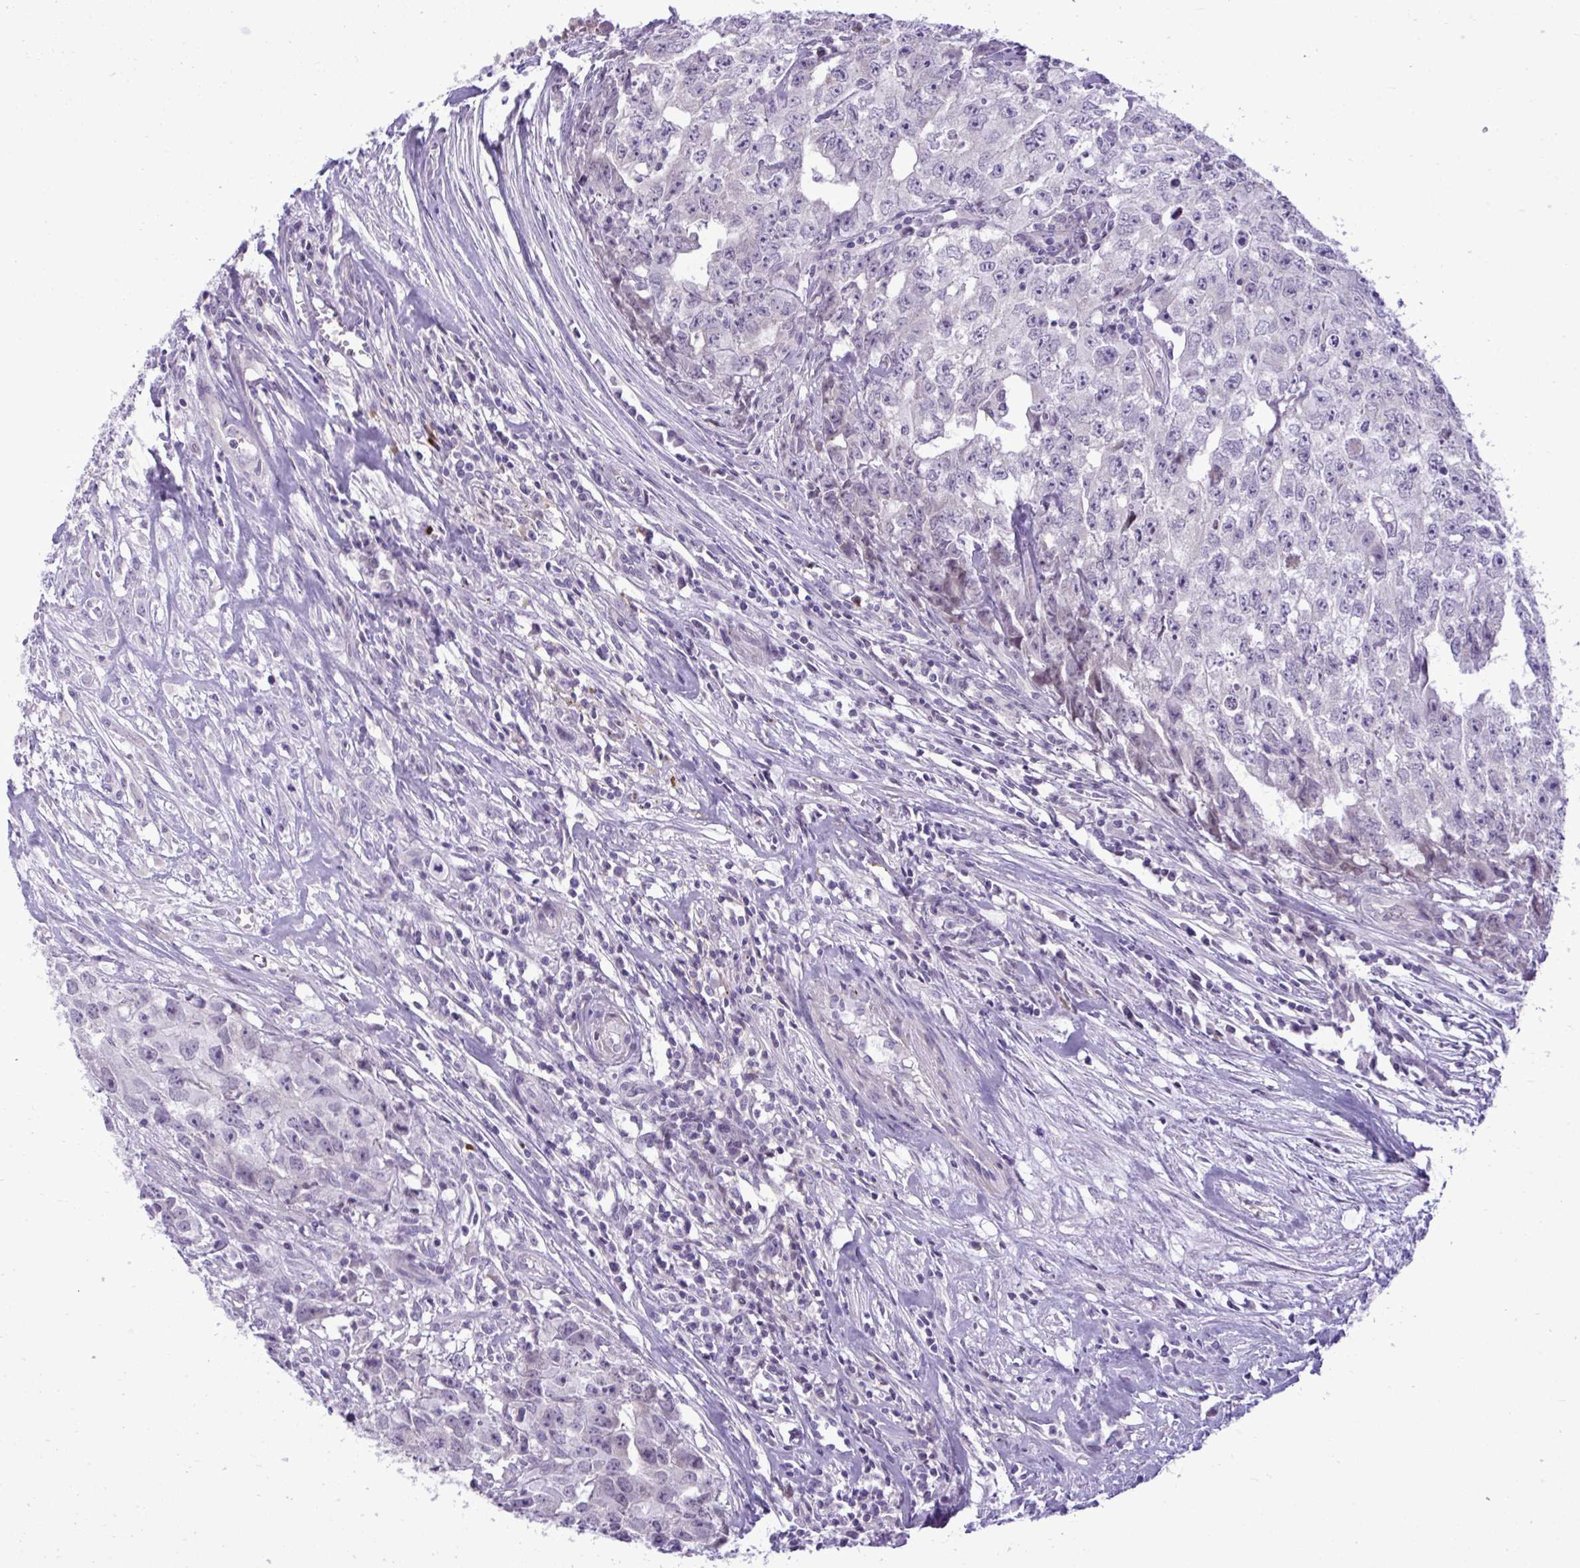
{"staining": {"intensity": "negative", "quantity": "none", "location": "none"}, "tissue": "testis cancer", "cell_type": "Tumor cells", "image_type": "cancer", "snomed": [{"axis": "morphology", "description": "Carcinoma, Embryonal, NOS"}, {"axis": "morphology", "description": "Teratoma, malignant, NOS"}, {"axis": "topography", "description": "Testis"}], "caption": "Photomicrograph shows no protein staining in tumor cells of testis malignant teratoma tissue. The staining was performed using DAB to visualize the protein expression in brown, while the nuclei were stained in blue with hematoxylin (Magnification: 20x).", "gene": "SPAG1", "patient": {"sex": "male", "age": 24}}